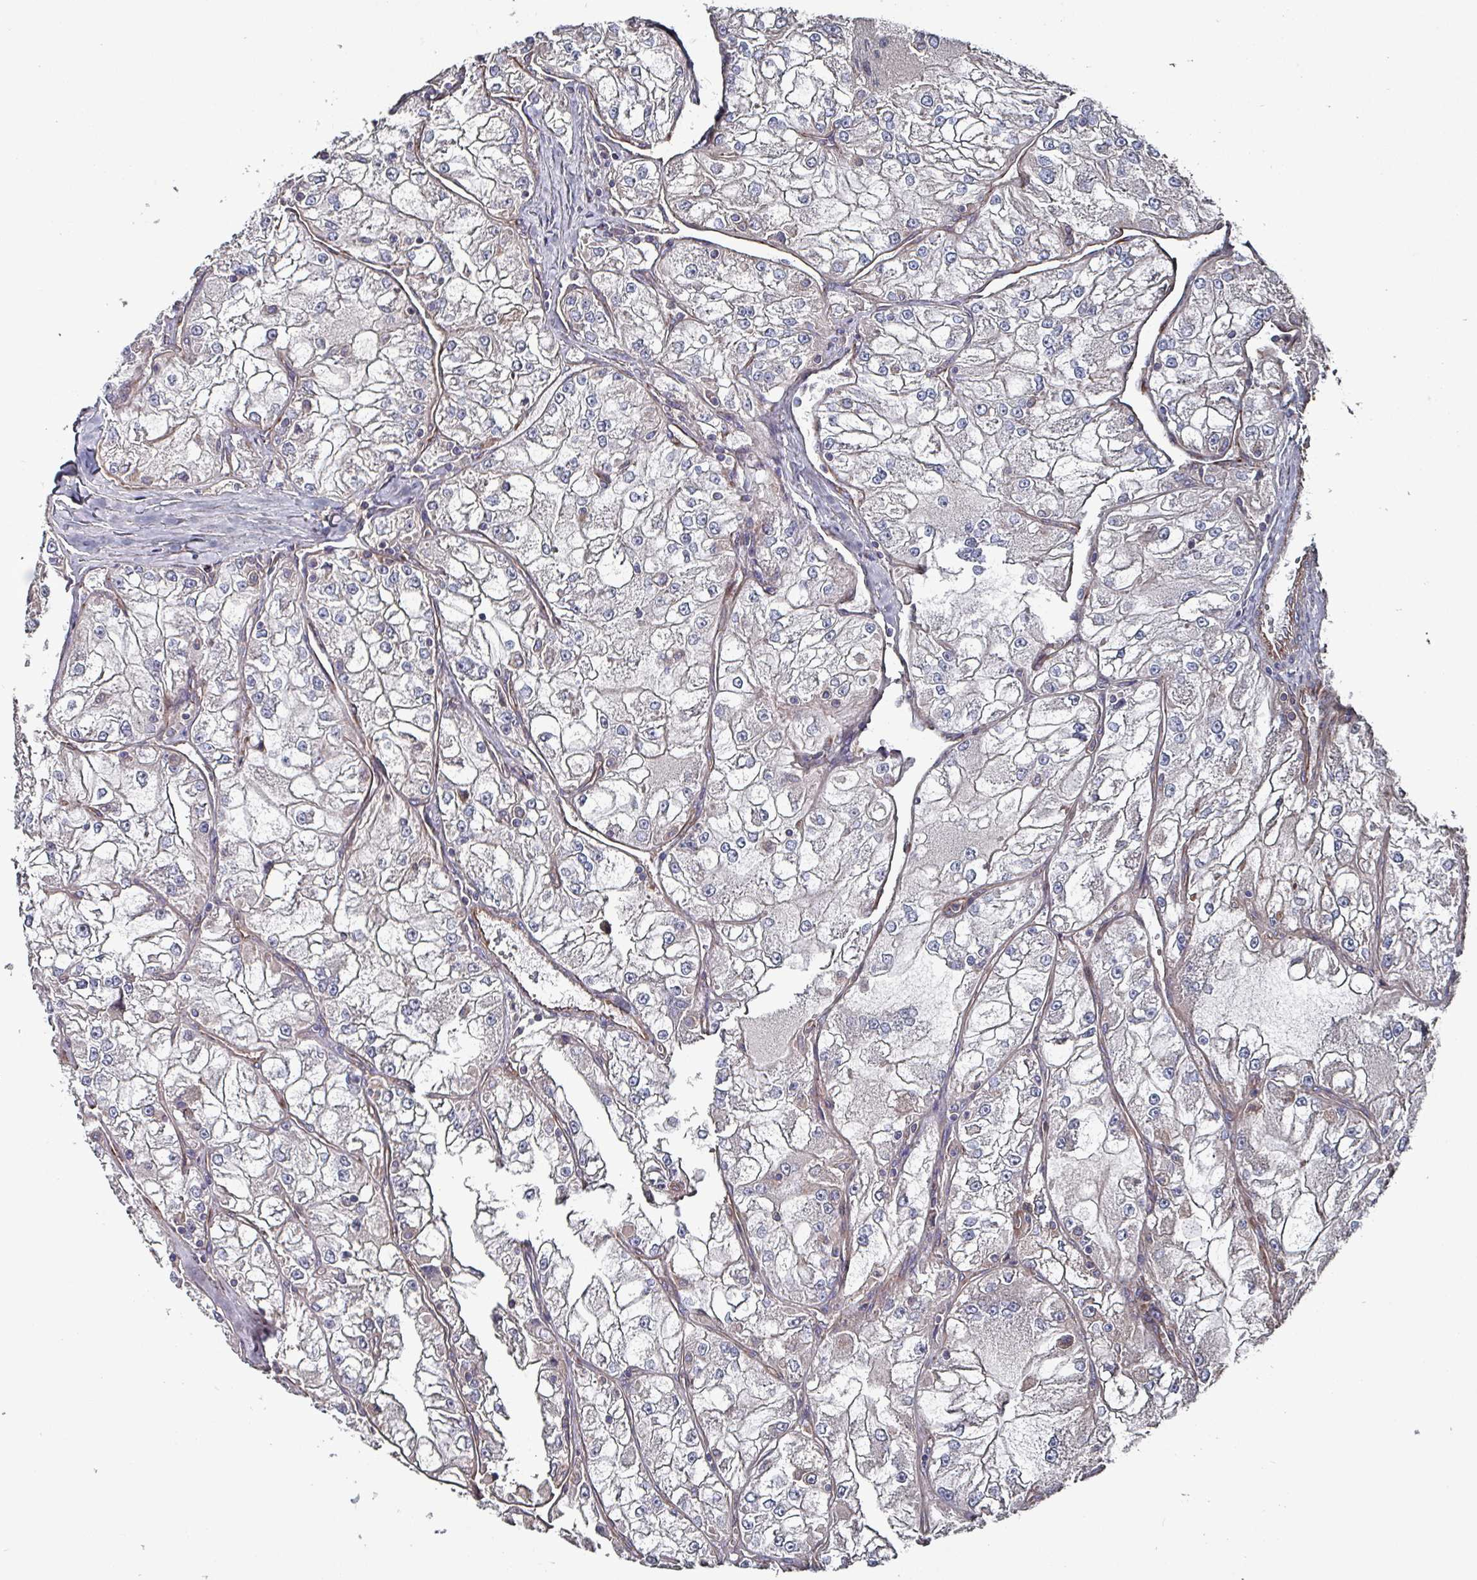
{"staining": {"intensity": "negative", "quantity": "none", "location": "none"}, "tissue": "renal cancer", "cell_type": "Tumor cells", "image_type": "cancer", "snomed": [{"axis": "morphology", "description": "Adenocarcinoma, NOS"}, {"axis": "topography", "description": "Kidney"}], "caption": "This is a photomicrograph of IHC staining of adenocarcinoma (renal), which shows no staining in tumor cells.", "gene": "ANO10", "patient": {"sex": "female", "age": 72}}